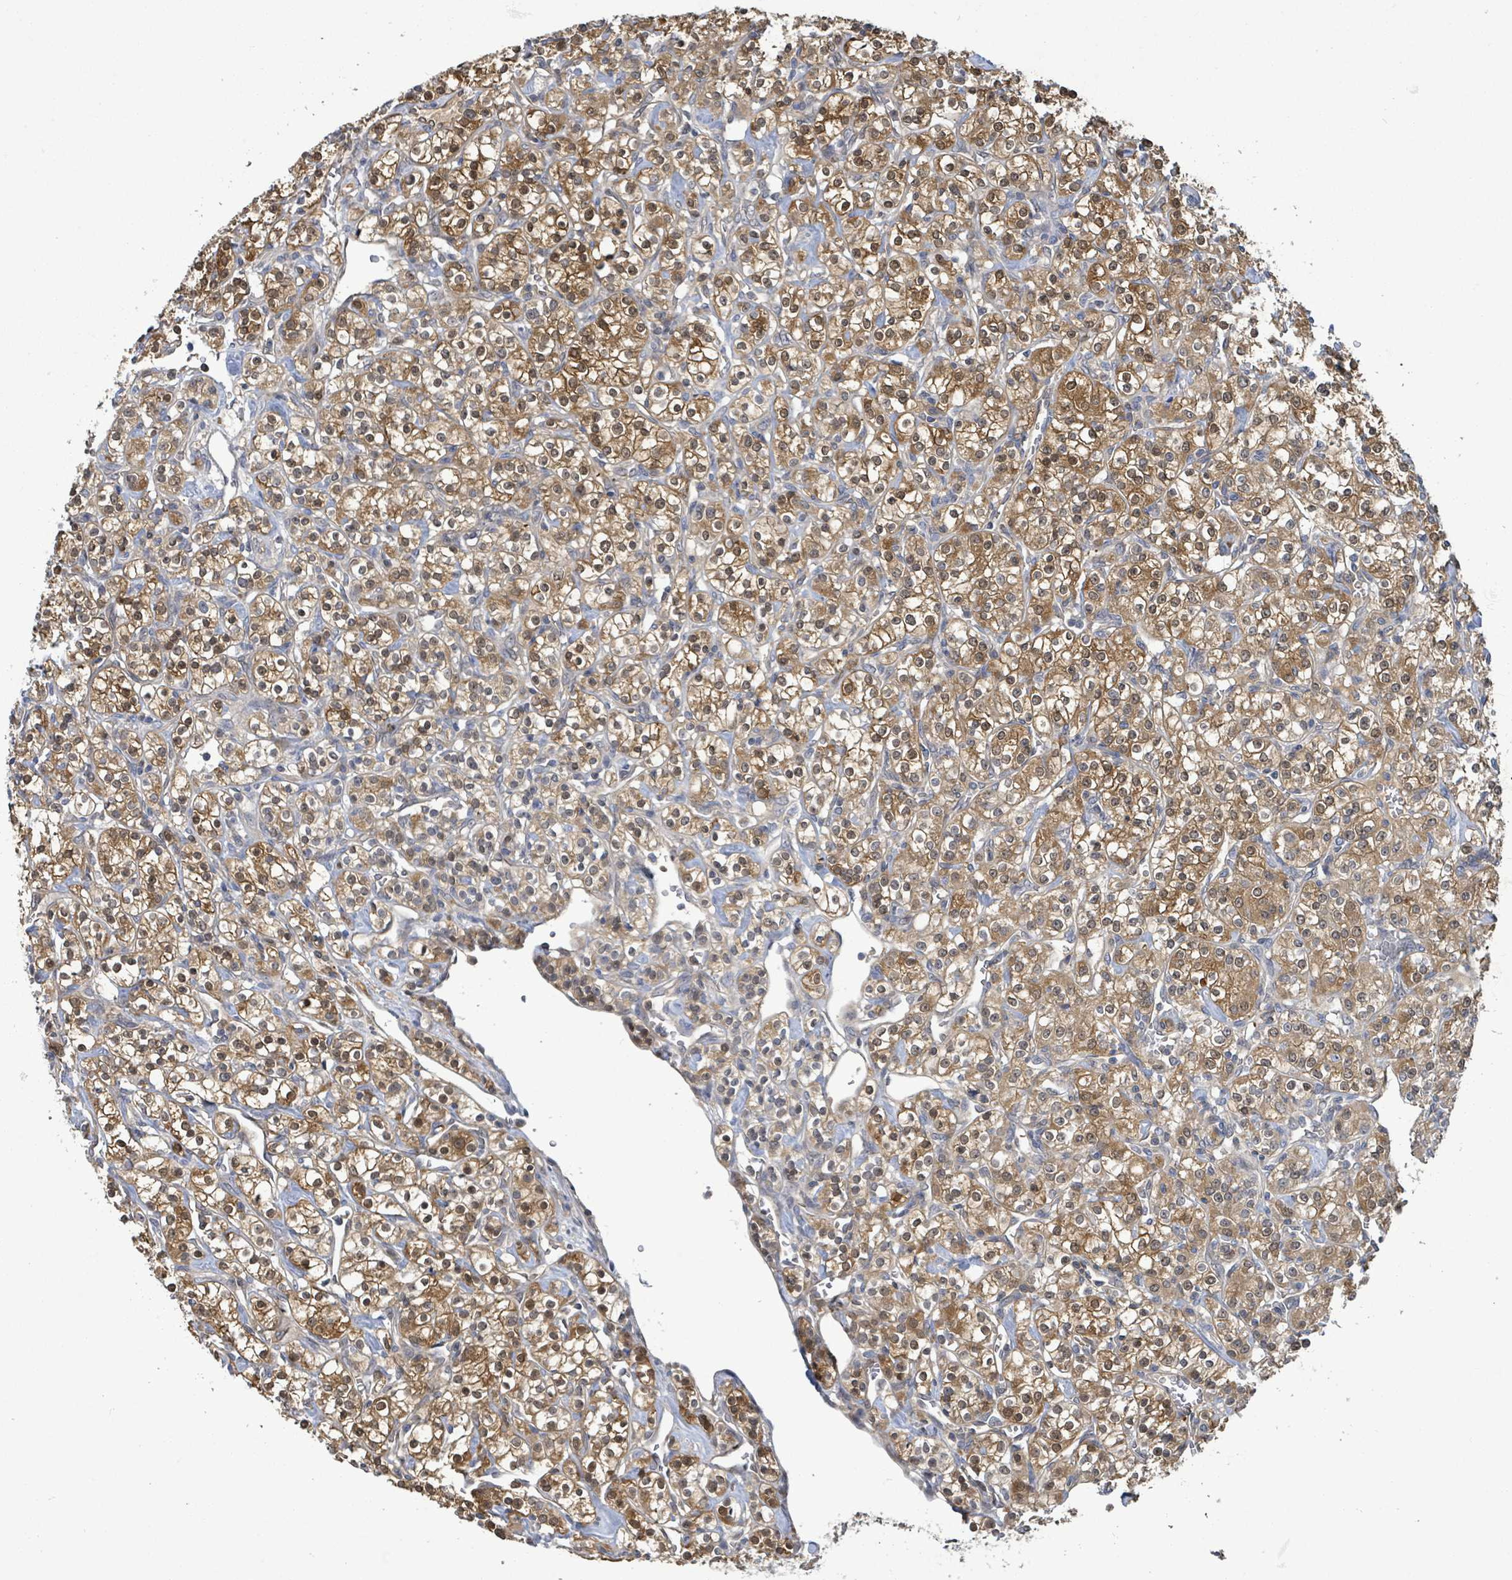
{"staining": {"intensity": "moderate", "quantity": ">75%", "location": "cytoplasmic/membranous"}, "tissue": "renal cancer", "cell_type": "Tumor cells", "image_type": "cancer", "snomed": [{"axis": "morphology", "description": "Adenocarcinoma, NOS"}, {"axis": "topography", "description": "Kidney"}], "caption": "A medium amount of moderate cytoplasmic/membranous staining is identified in approximately >75% of tumor cells in renal cancer tissue.", "gene": "PGAM1", "patient": {"sex": "male", "age": 77}}